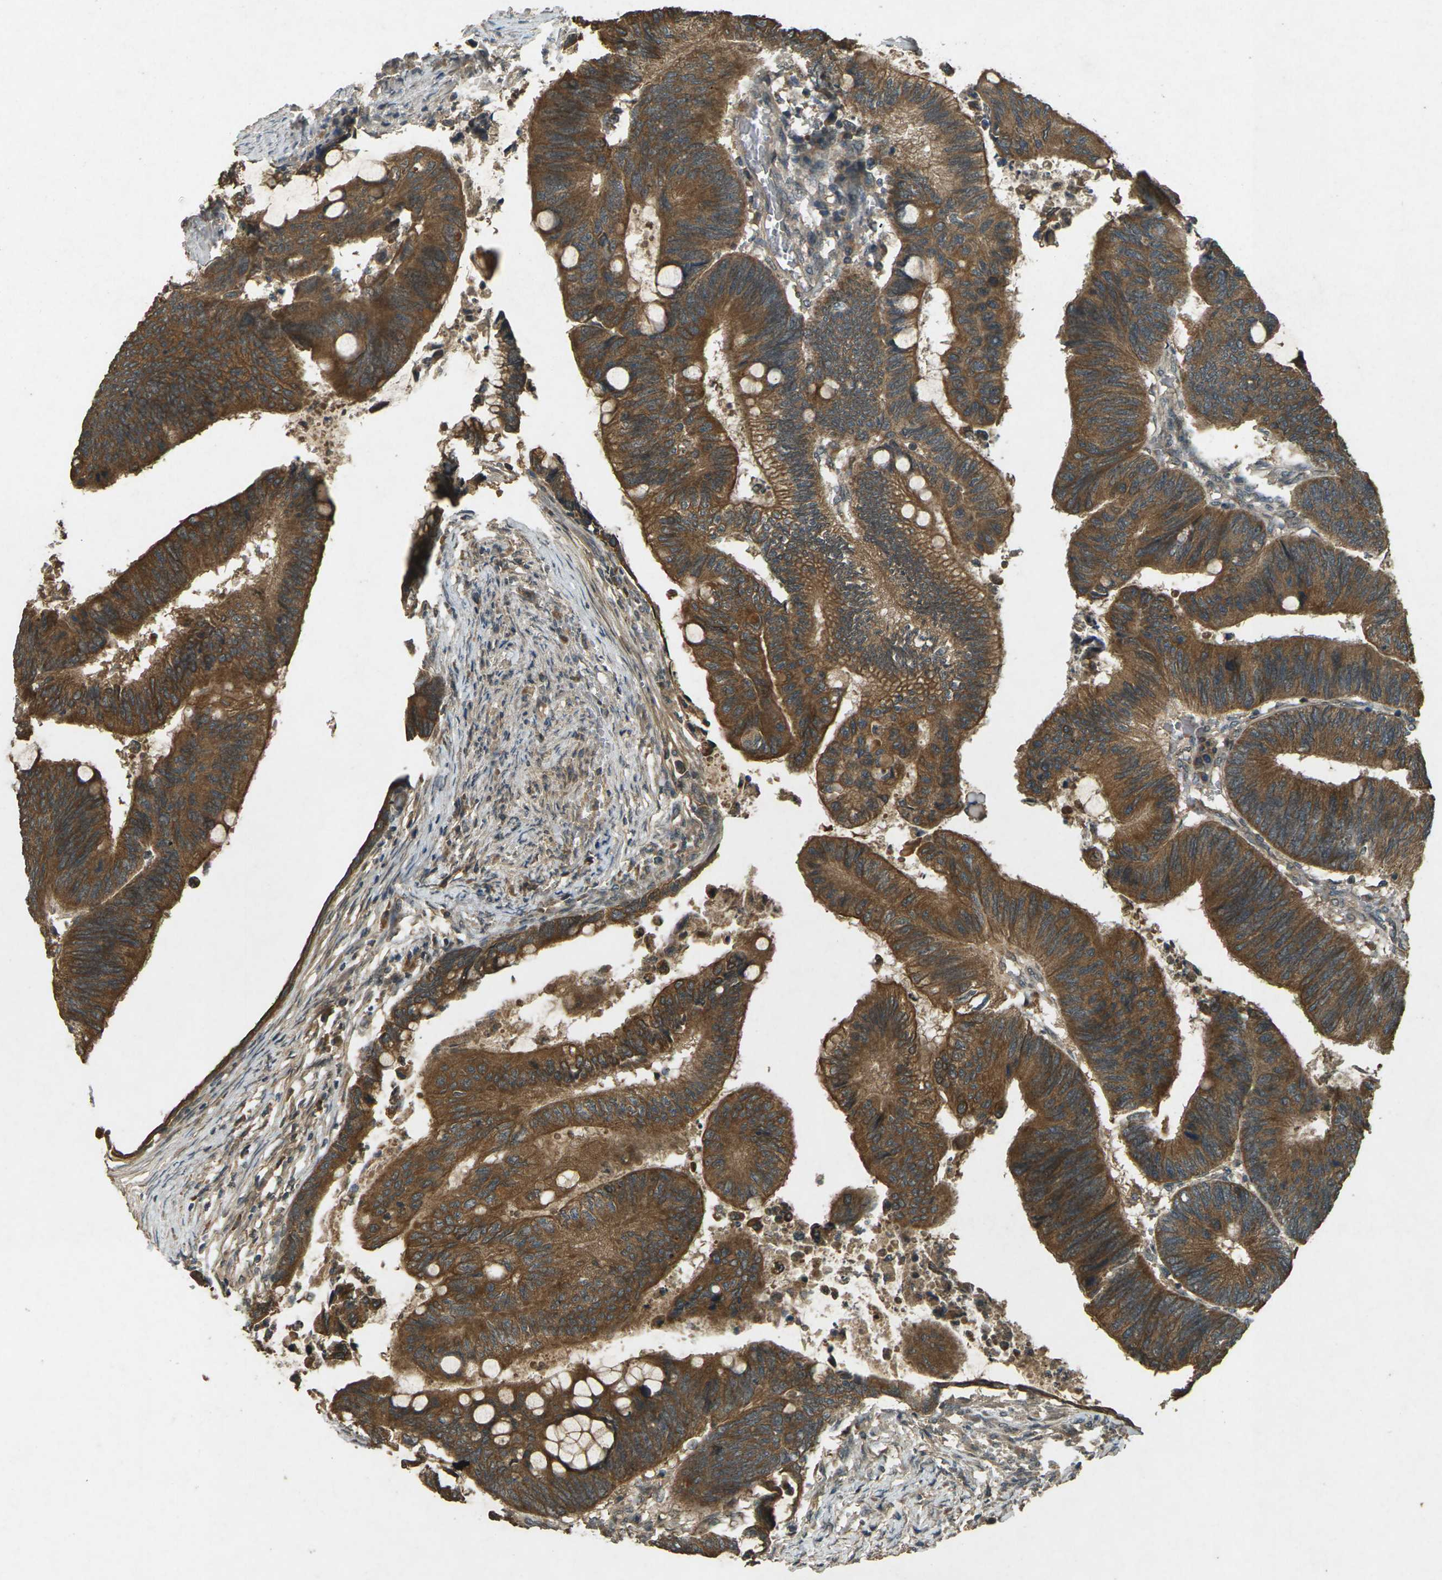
{"staining": {"intensity": "strong", "quantity": ">75%", "location": "cytoplasmic/membranous"}, "tissue": "colorectal cancer", "cell_type": "Tumor cells", "image_type": "cancer", "snomed": [{"axis": "morphology", "description": "Normal tissue, NOS"}, {"axis": "morphology", "description": "Adenocarcinoma, NOS"}, {"axis": "topography", "description": "Rectum"}, {"axis": "topography", "description": "Peripheral nerve tissue"}], "caption": "High-power microscopy captured an IHC photomicrograph of adenocarcinoma (colorectal), revealing strong cytoplasmic/membranous positivity in about >75% of tumor cells.", "gene": "TAP1", "patient": {"sex": "male", "age": 92}}